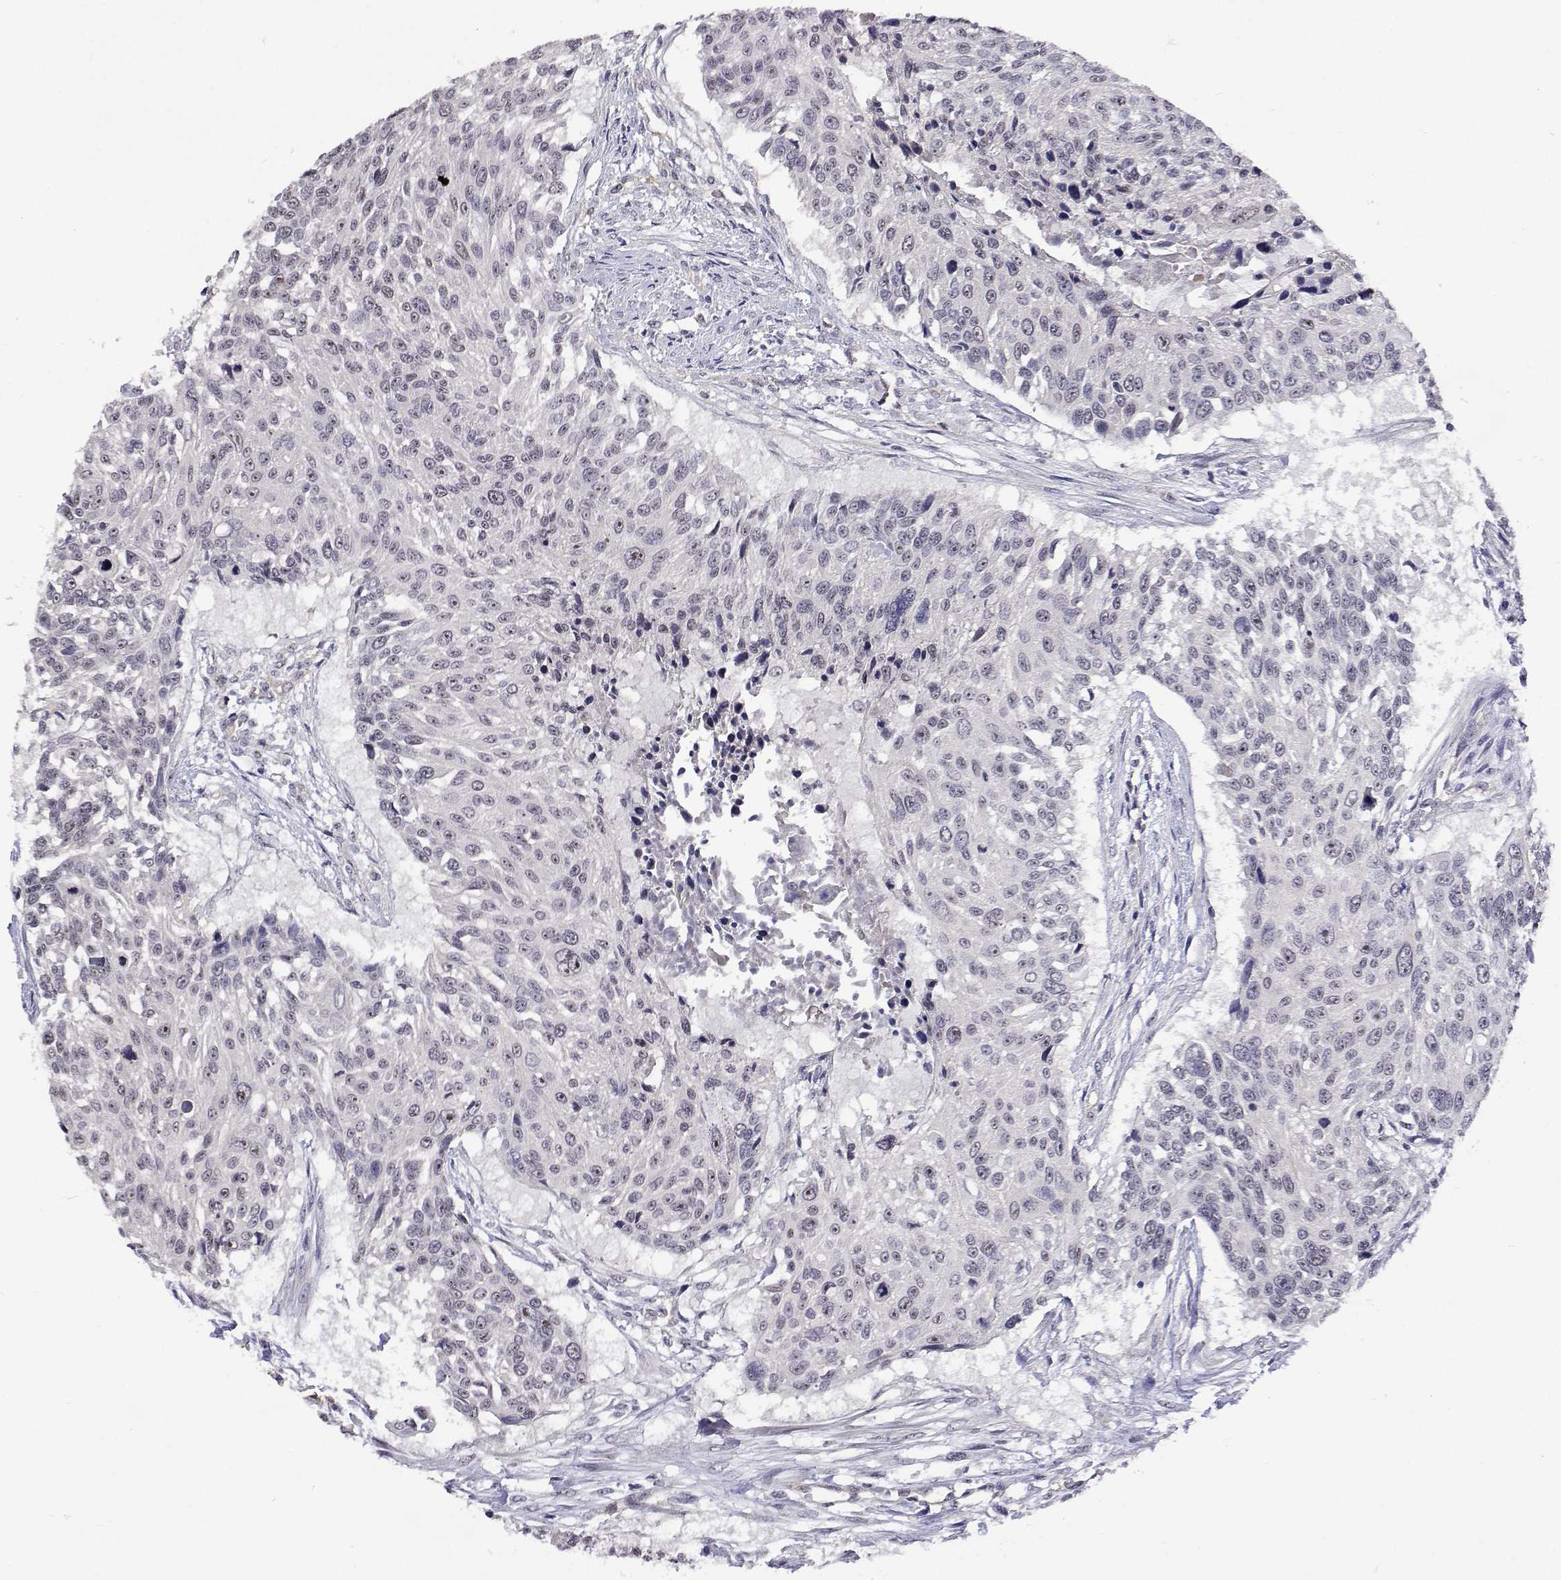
{"staining": {"intensity": "negative", "quantity": "none", "location": "none"}, "tissue": "urothelial cancer", "cell_type": "Tumor cells", "image_type": "cancer", "snomed": [{"axis": "morphology", "description": "Urothelial carcinoma, NOS"}, {"axis": "topography", "description": "Urinary bladder"}], "caption": "Transitional cell carcinoma was stained to show a protein in brown. There is no significant expression in tumor cells. (DAB (3,3'-diaminobenzidine) IHC, high magnification).", "gene": "NHP2", "patient": {"sex": "male", "age": 55}}